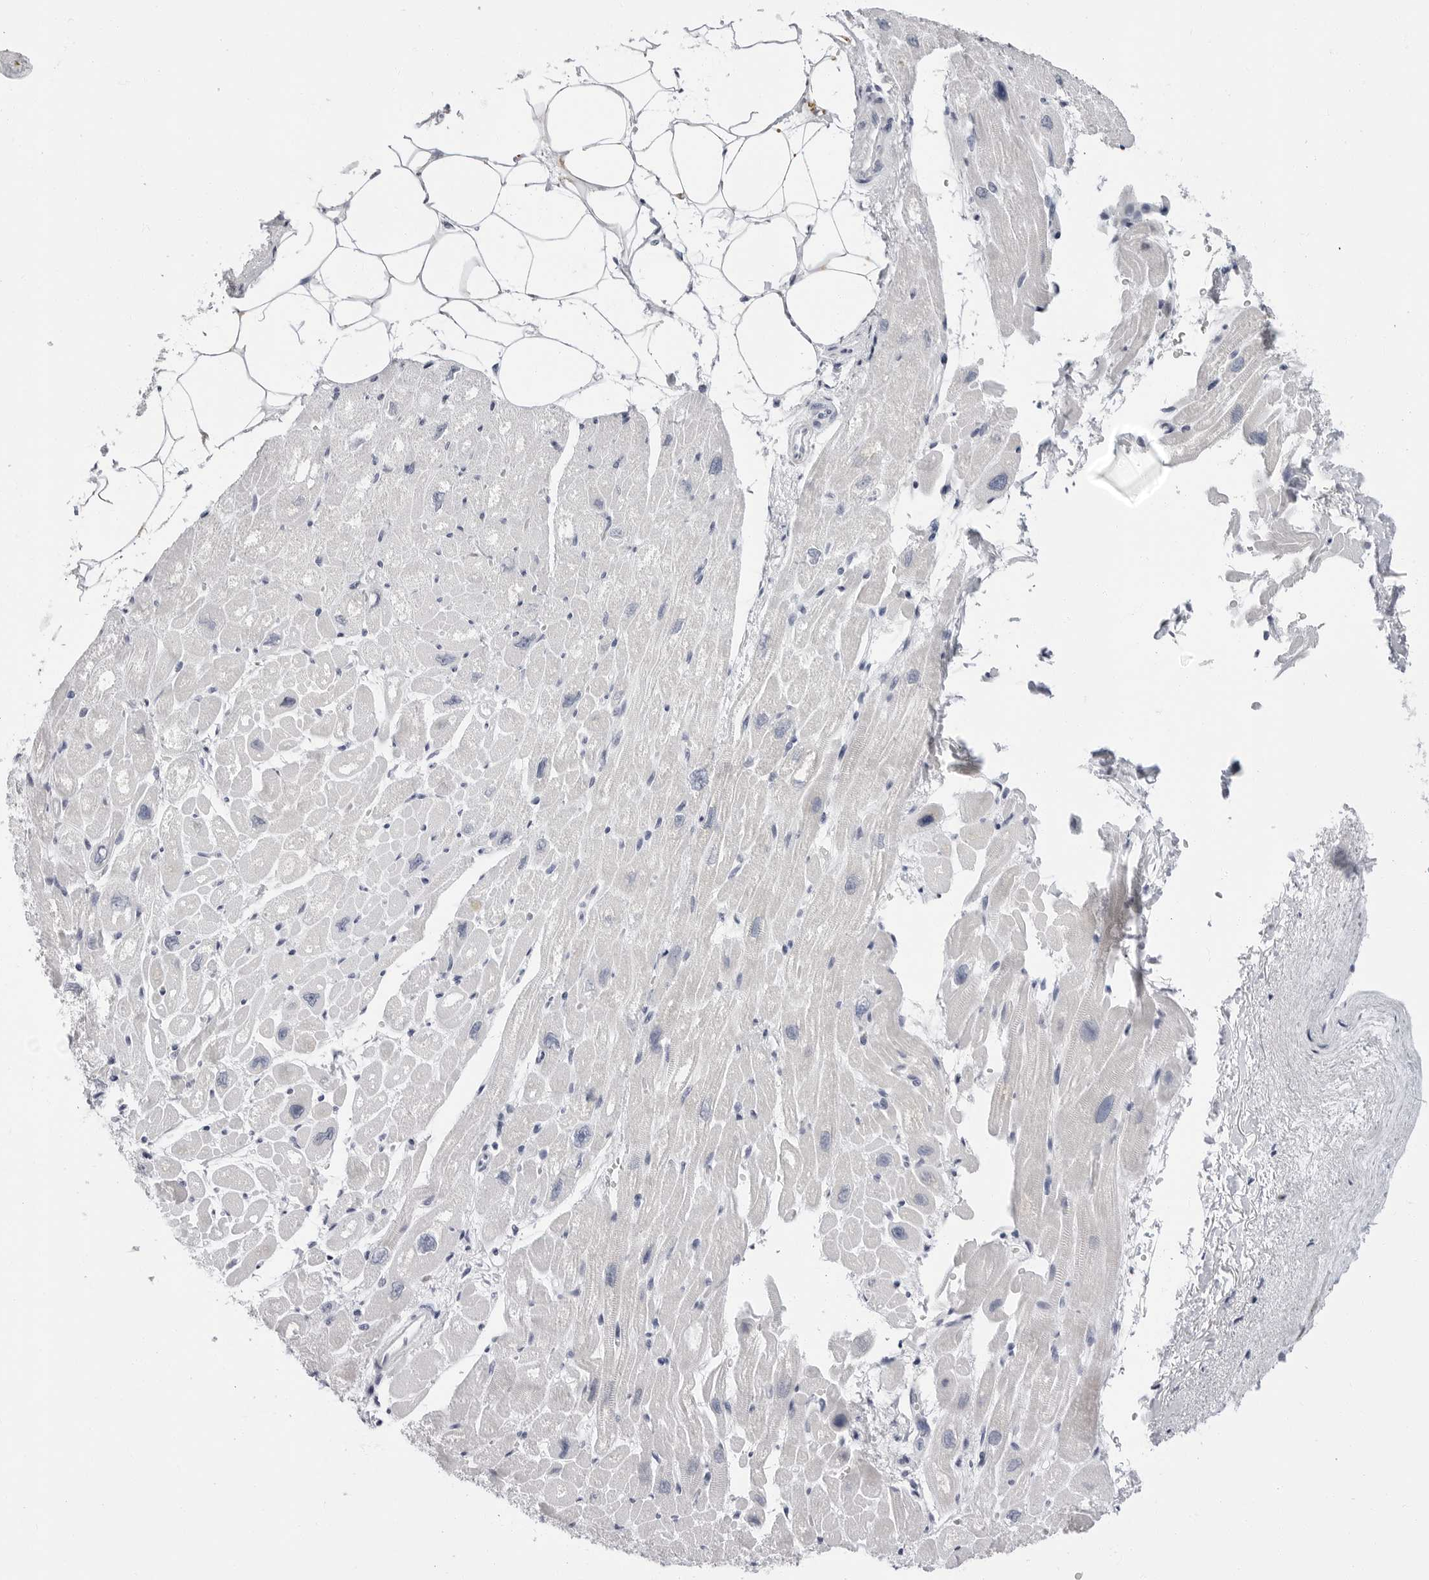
{"staining": {"intensity": "negative", "quantity": "none", "location": "none"}, "tissue": "heart muscle", "cell_type": "Cardiomyocytes", "image_type": "normal", "snomed": [{"axis": "morphology", "description": "Normal tissue, NOS"}, {"axis": "topography", "description": "Heart"}], "caption": "A high-resolution histopathology image shows IHC staining of unremarkable heart muscle, which shows no significant staining in cardiomyocytes. The staining is performed using DAB brown chromogen with nuclei counter-stained in using hematoxylin.", "gene": "ERICH3", "patient": {"sex": "male", "age": 50}}